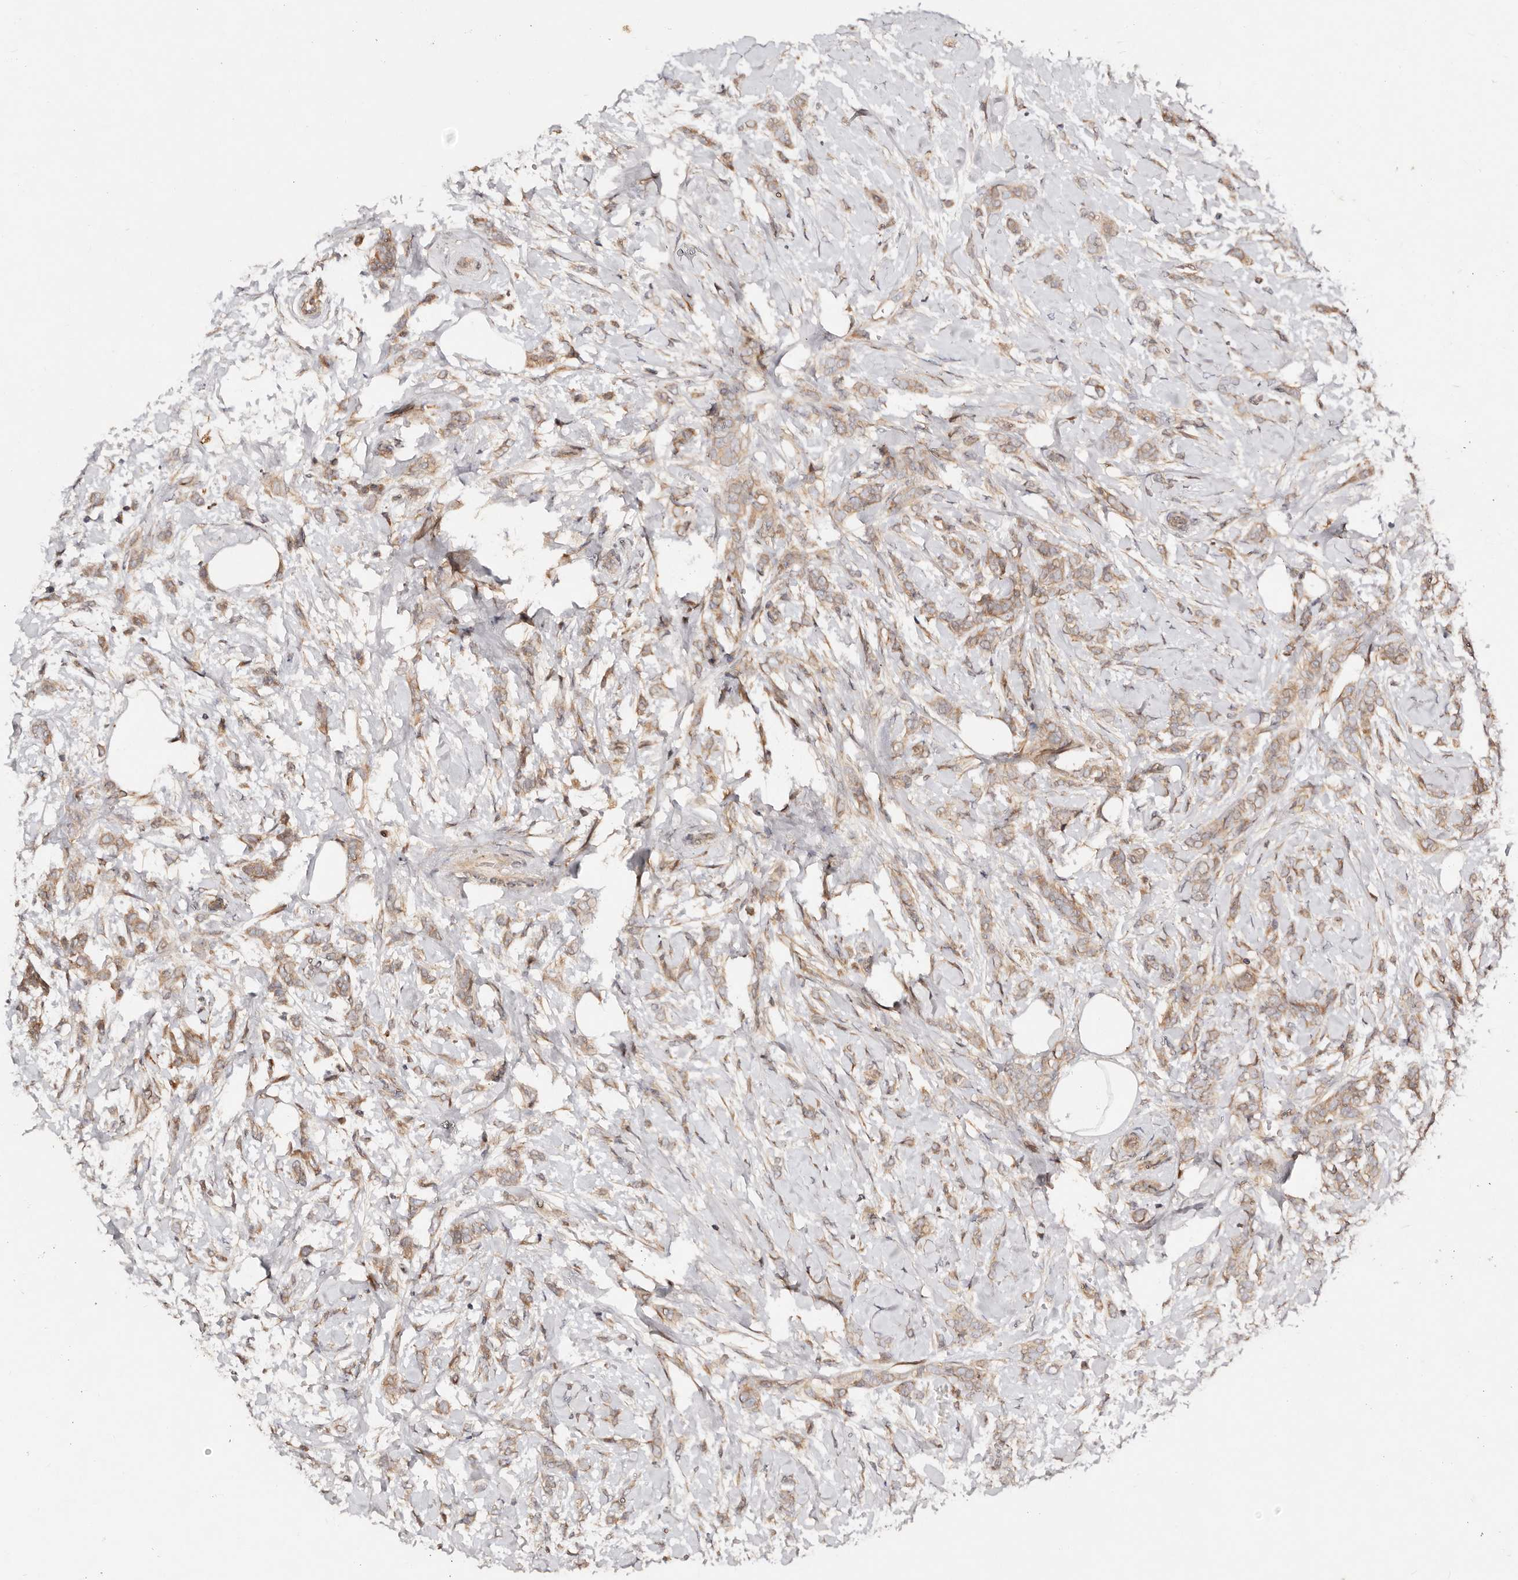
{"staining": {"intensity": "moderate", "quantity": ">75%", "location": "cytoplasmic/membranous"}, "tissue": "breast cancer", "cell_type": "Tumor cells", "image_type": "cancer", "snomed": [{"axis": "morphology", "description": "Lobular carcinoma, in situ"}, {"axis": "morphology", "description": "Lobular carcinoma"}, {"axis": "topography", "description": "Breast"}], "caption": "This is a micrograph of IHC staining of breast lobular carcinoma, which shows moderate expression in the cytoplasmic/membranous of tumor cells.", "gene": "DENND11", "patient": {"sex": "female", "age": 41}}